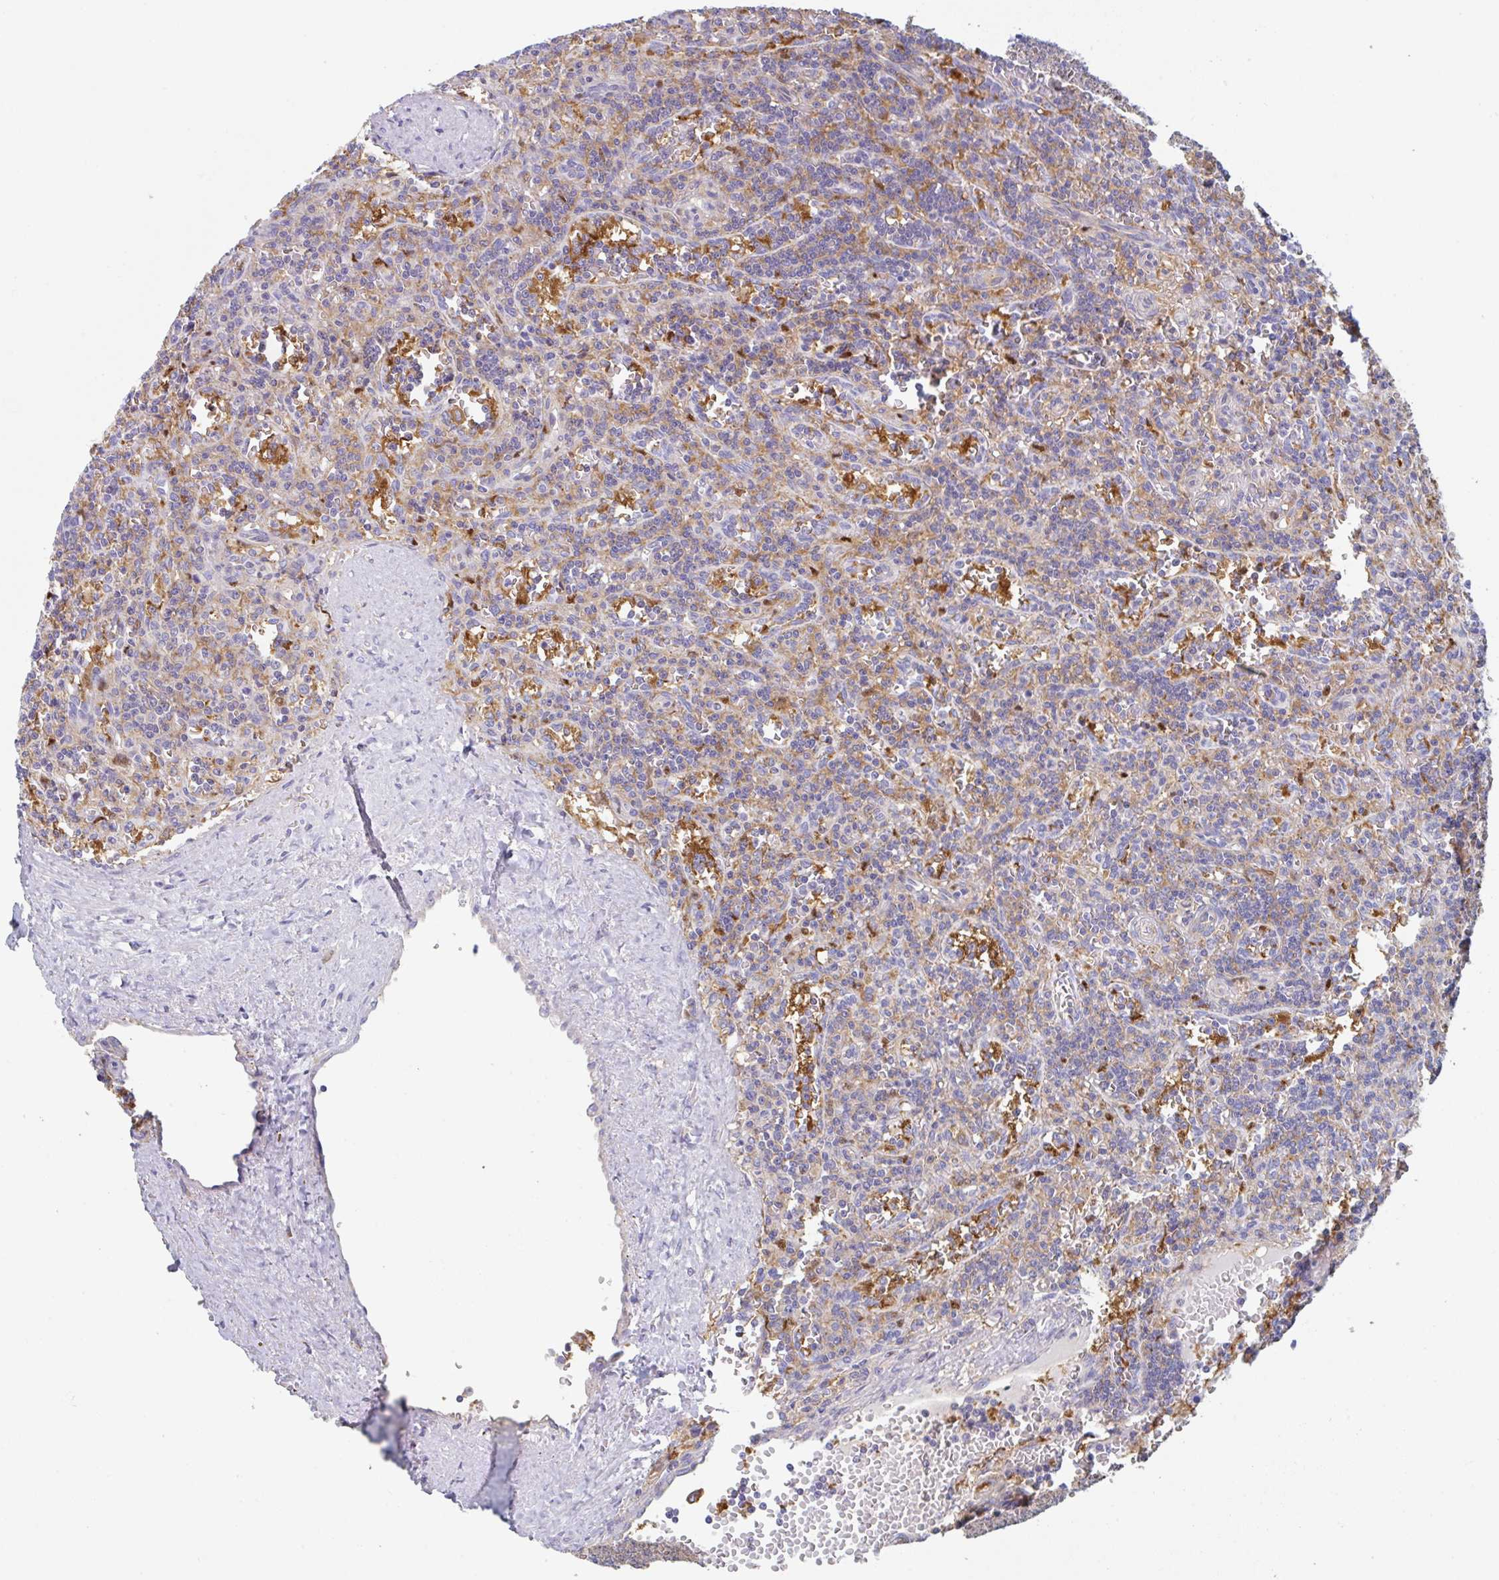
{"staining": {"intensity": "negative", "quantity": "none", "location": "none"}, "tissue": "lymphoma", "cell_type": "Tumor cells", "image_type": "cancer", "snomed": [{"axis": "morphology", "description": "Malignant lymphoma, non-Hodgkin's type, Low grade"}, {"axis": "topography", "description": "Spleen"}], "caption": "This is an immunohistochemistry image of lymphoma. There is no positivity in tumor cells.", "gene": "AMPD2", "patient": {"sex": "male", "age": 73}}